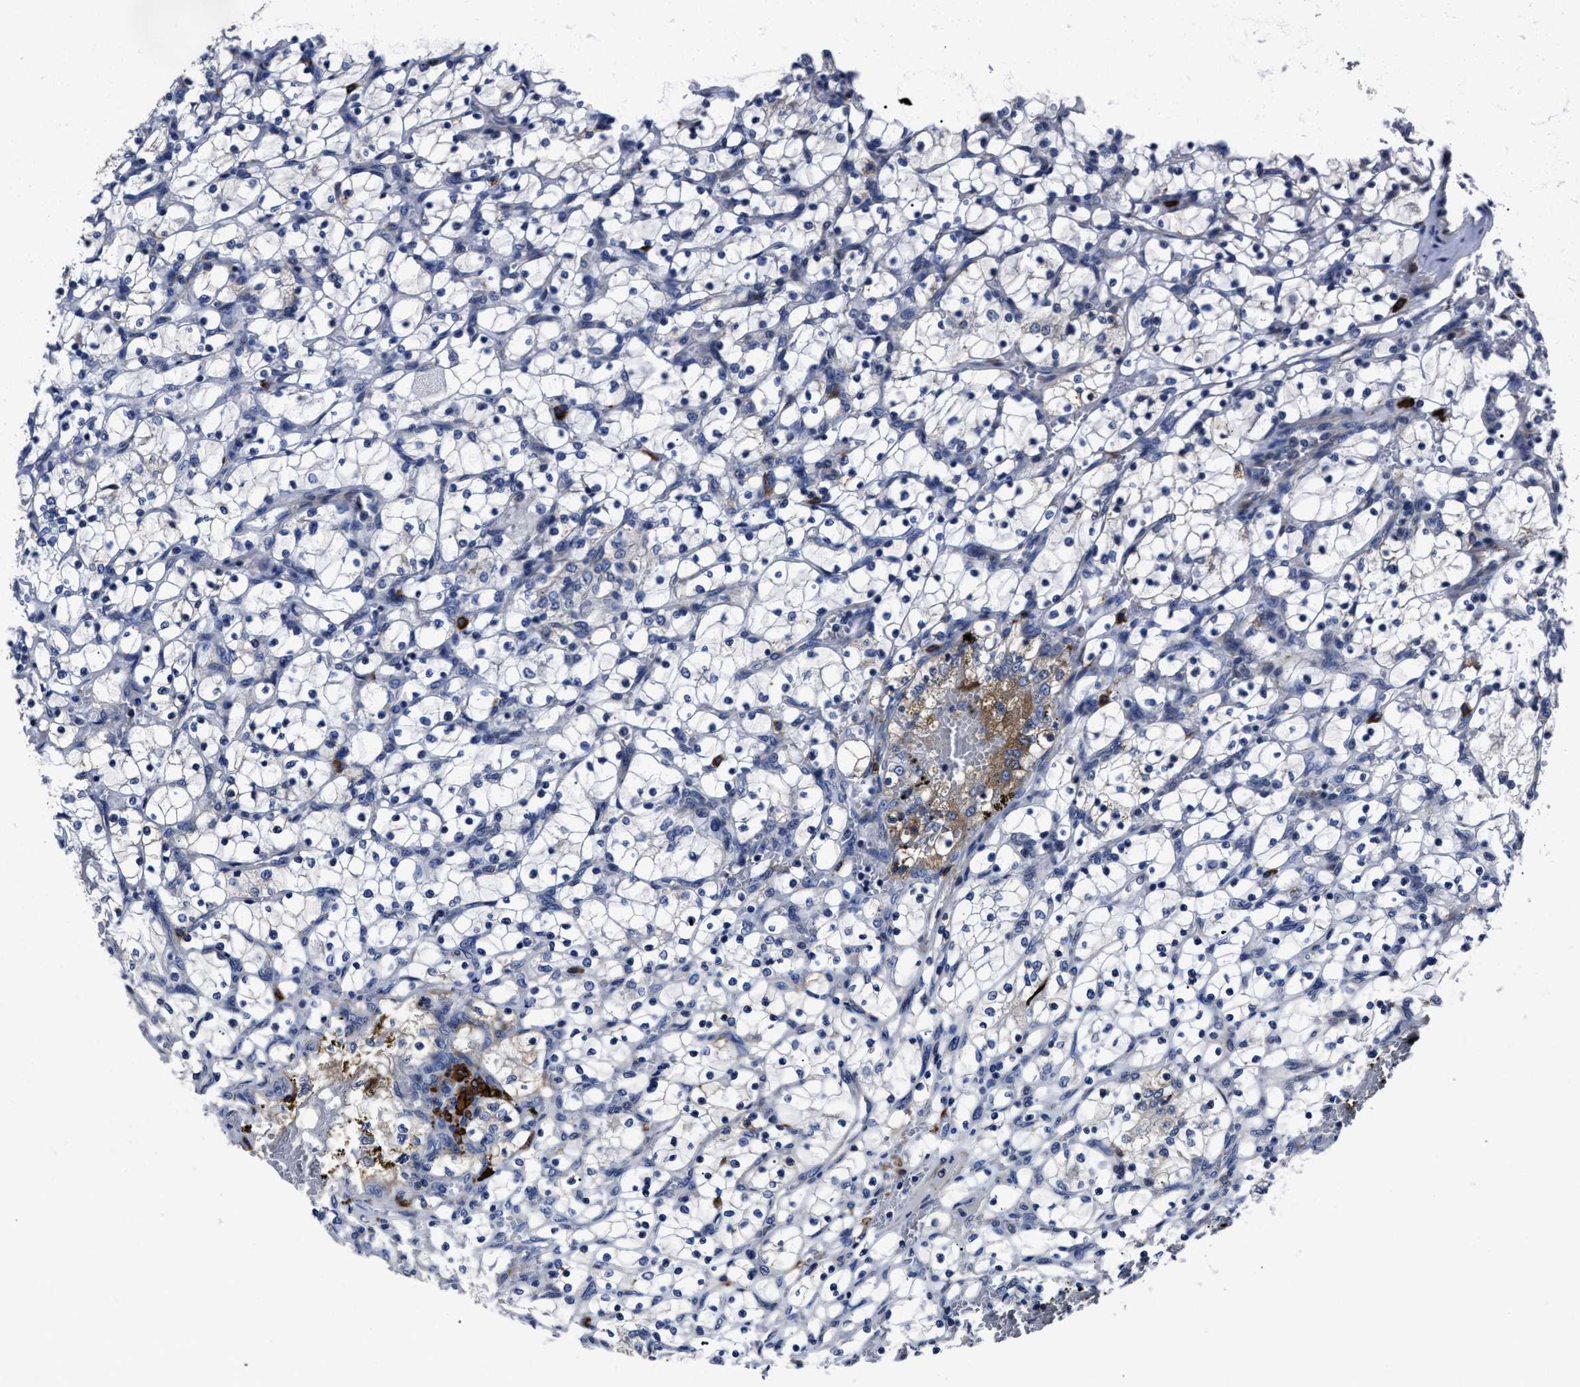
{"staining": {"intensity": "negative", "quantity": "none", "location": "none"}, "tissue": "renal cancer", "cell_type": "Tumor cells", "image_type": "cancer", "snomed": [{"axis": "morphology", "description": "Adenocarcinoma, NOS"}, {"axis": "topography", "description": "Kidney"}], "caption": "Tumor cells are negative for brown protein staining in renal adenocarcinoma.", "gene": "RSBN1L", "patient": {"sex": "female", "age": 69}}